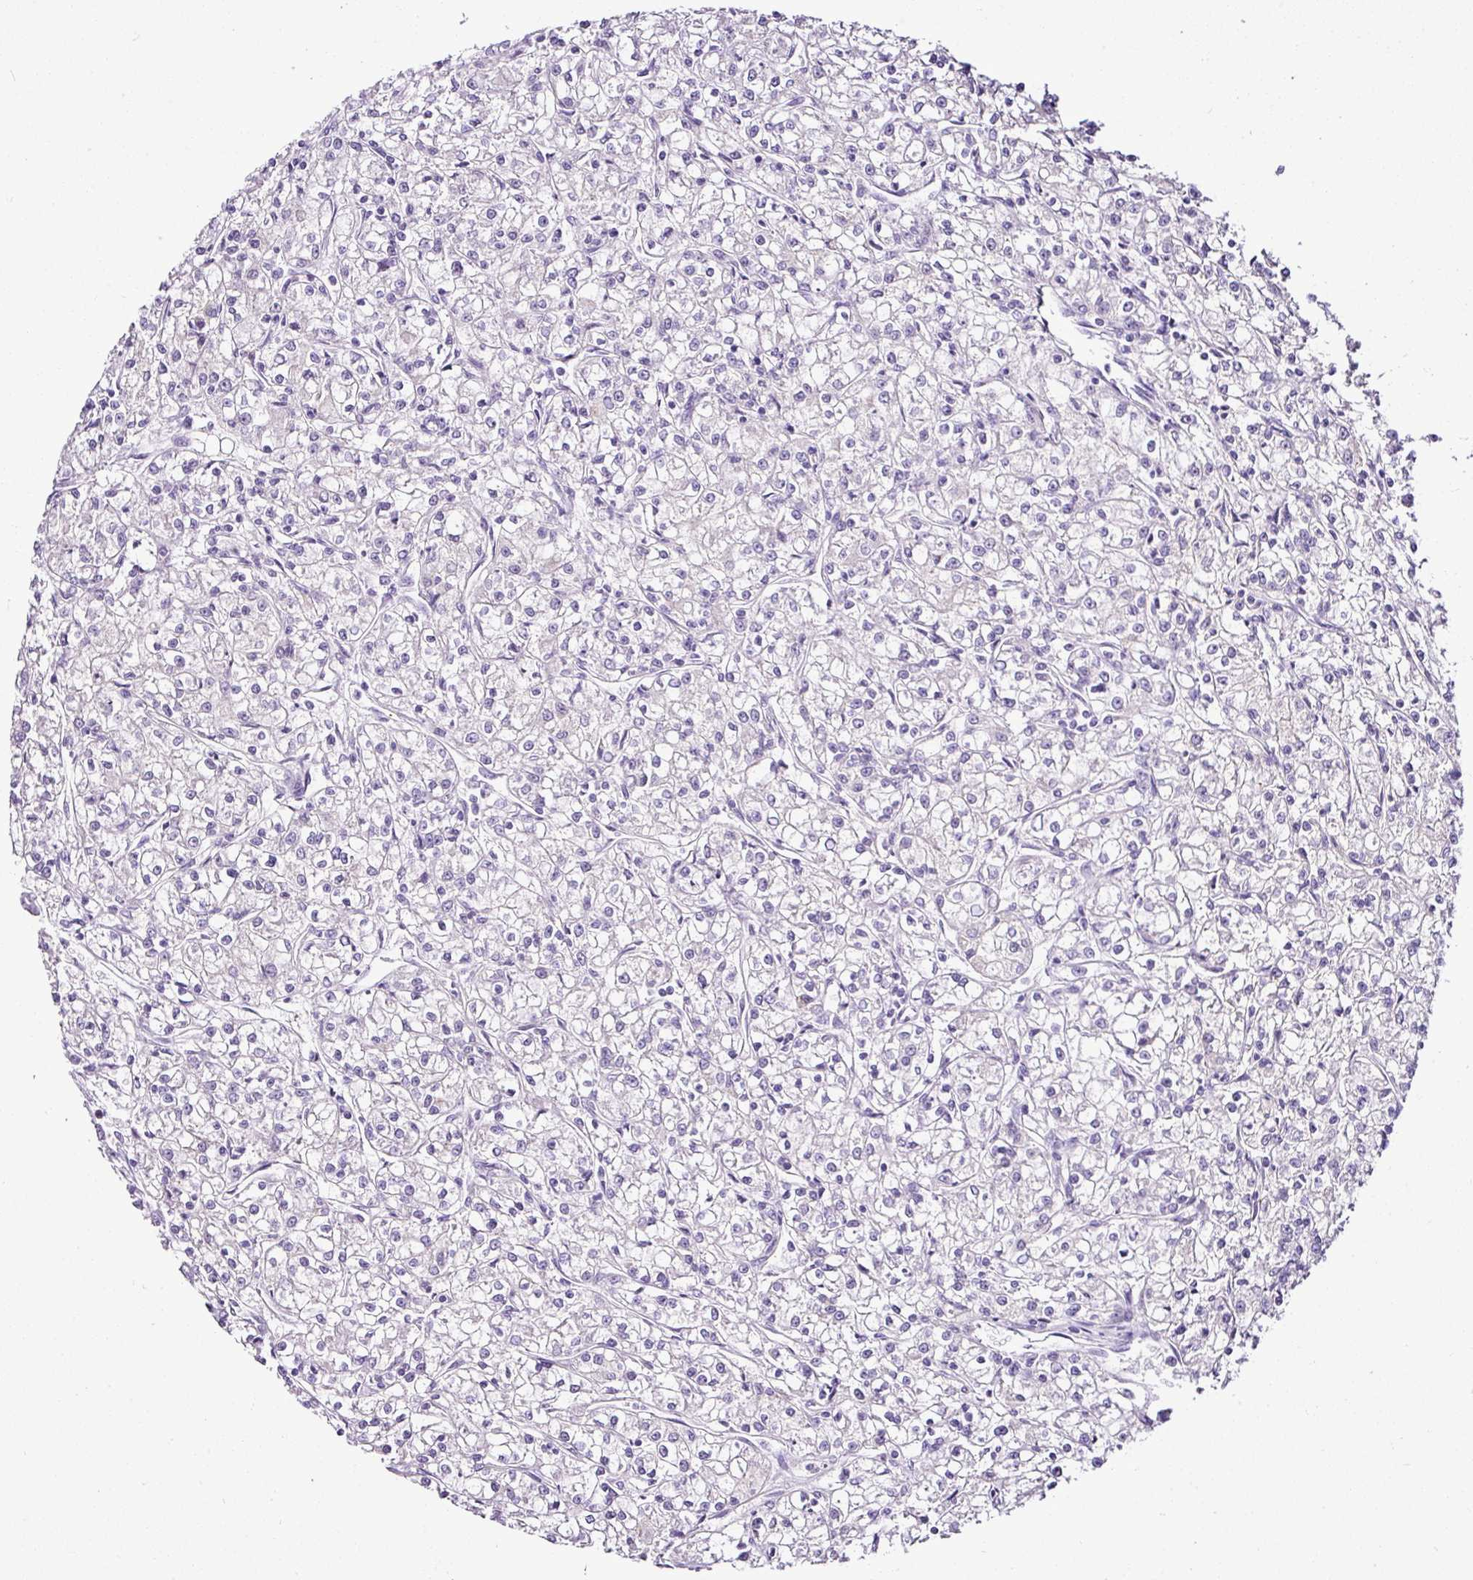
{"staining": {"intensity": "negative", "quantity": "none", "location": "none"}, "tissue": "renal cancer", "cell_type": "Tumor cells", "image_type": "cancer", "snomed": [{"axis": "morphology", "description": "Adenocarcinoma, NOS"}, {"axis": "topography", "description": "Kidney"}], "caption": "DAB (3,3'-diaminobenzidine) immunohistochemical staining of renal cancer (adenocarcinoma) reveals no significant staining in tumor cells.", "gene": "ESR1", "patient": {"sex": "female", "age": 59}}